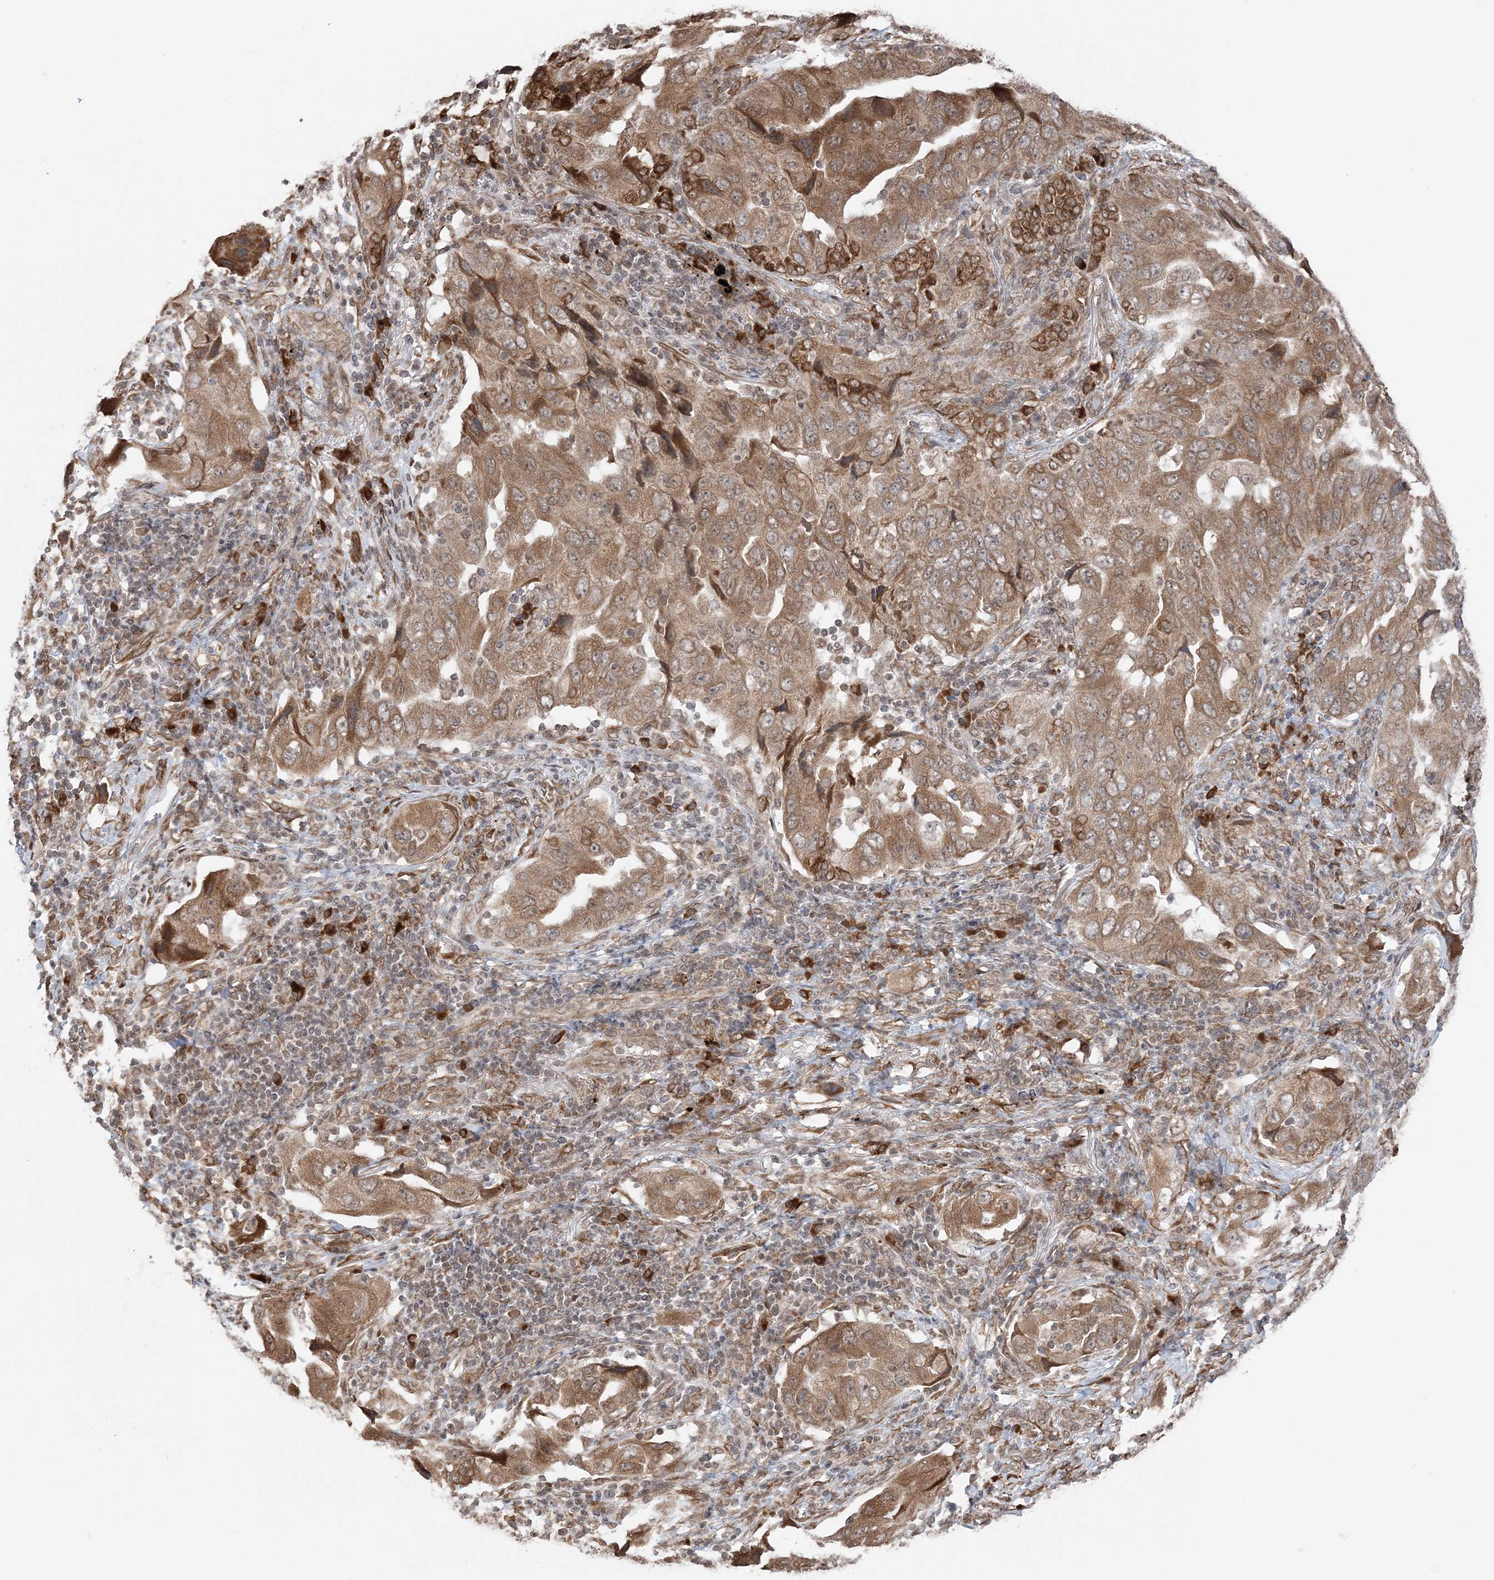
{"staining": {"intensity": "moderate", "quantity": ">75%", "location": "cytoplasmic/membranous"}, "tissue": "lung cancer", "cell_type": "Tumor cells", "image_type": "cancer", "snomed": [{"axis": "morphology", "description": "Adenocarcinoma, NOS"}, {"axis": "topography", "description": "Lung"}], "caption": "Lung cancer (adenocarcinoma) stained for a protein exhibits moderate cytoplasmic/membranous positivity in tumor cells.", "gene": "TMED10", "patient": {"sex": "female", "age": 65}}